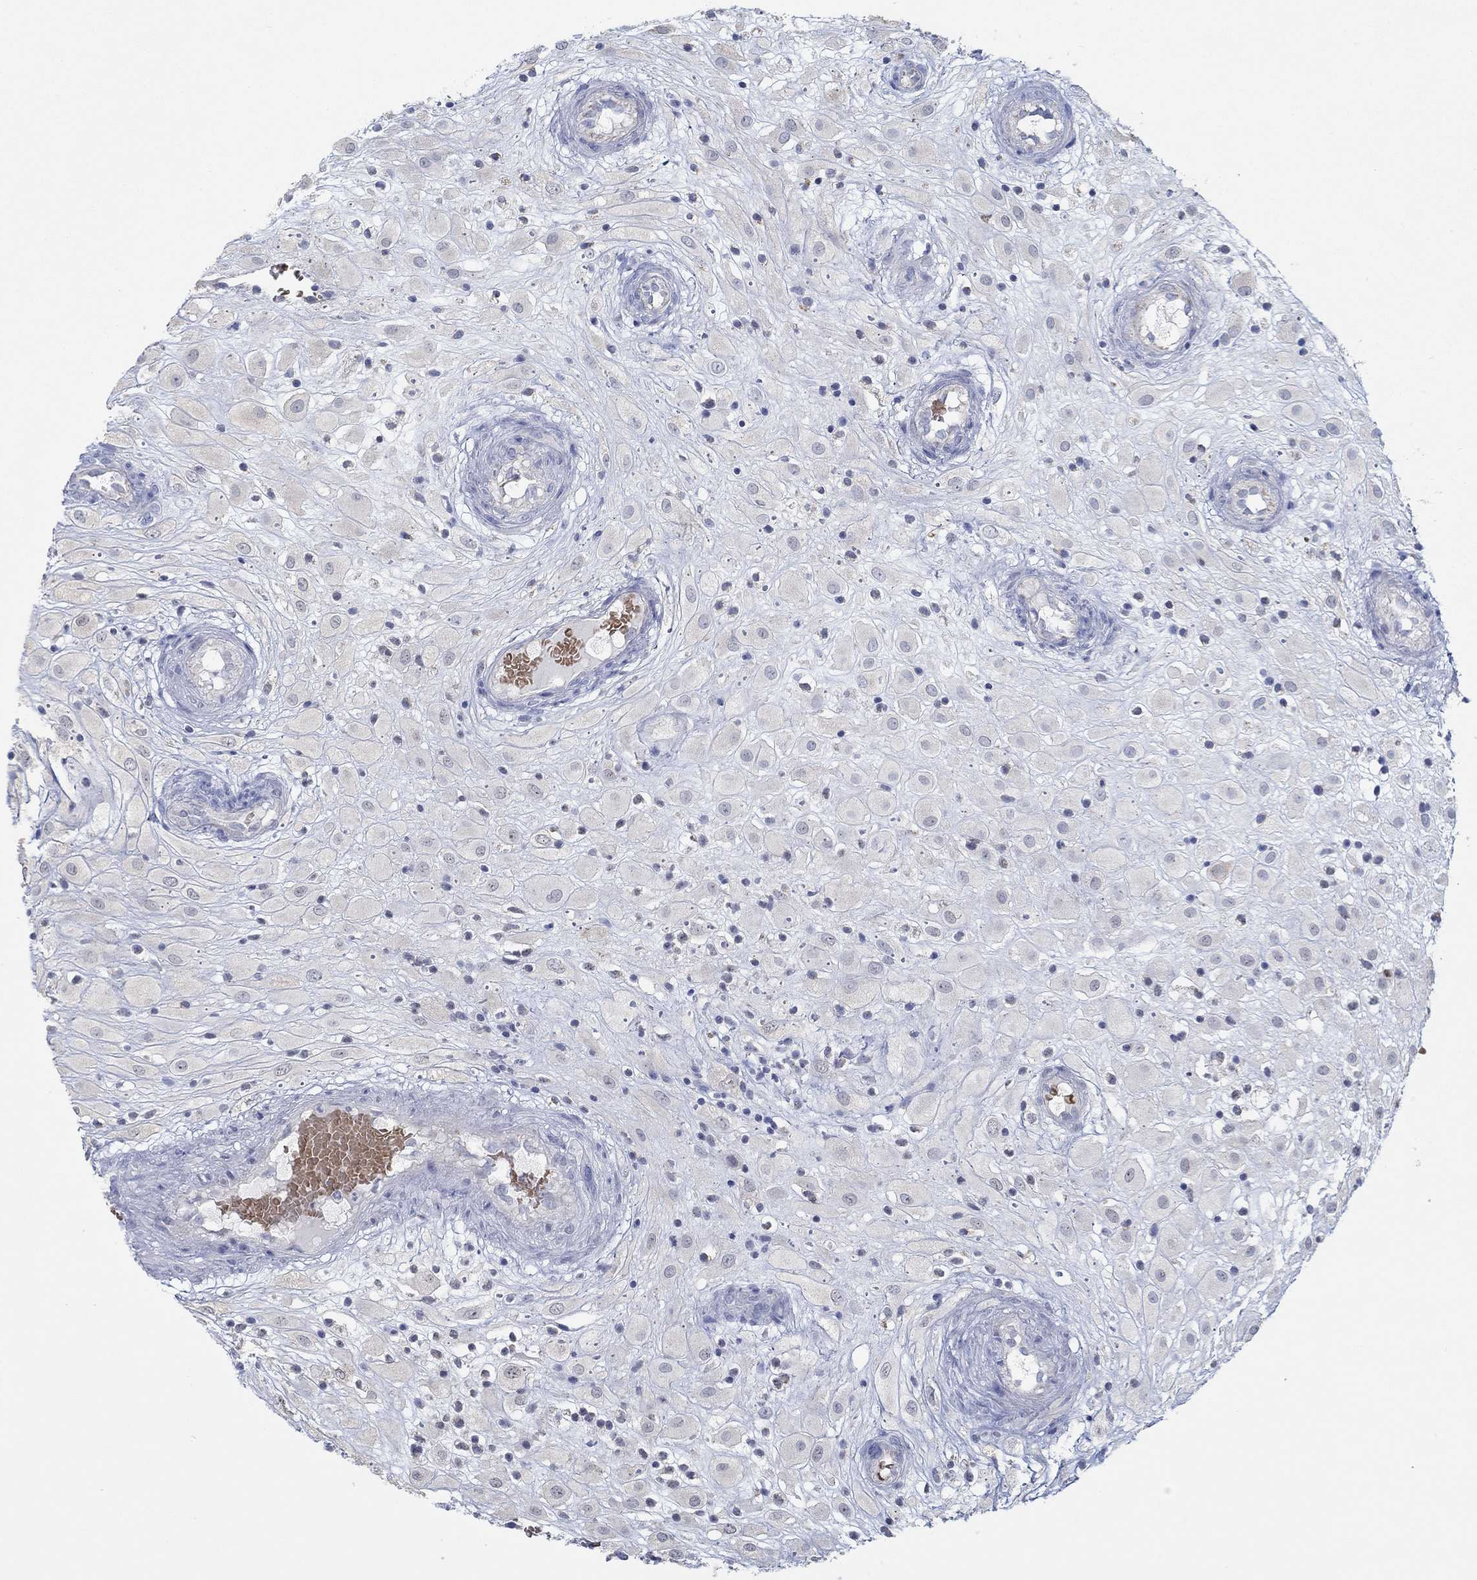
{"staining": {"intensity": "negative", "quantity": "none", "location": "none"}, "tissue": "placenta", "cell_type": "Decidual cells", "image_type": "normal", "snomed": [{"axis": "morphology", "description": "Normal tissue, NOS"}, {"axis": "topography", "description": "Placenta"}], "caption": "Micrograph shows no protein staining in decidual cells of benign placenta.", "gene": "GLOD5", "patient": {"sex": "female", "age": 24}}